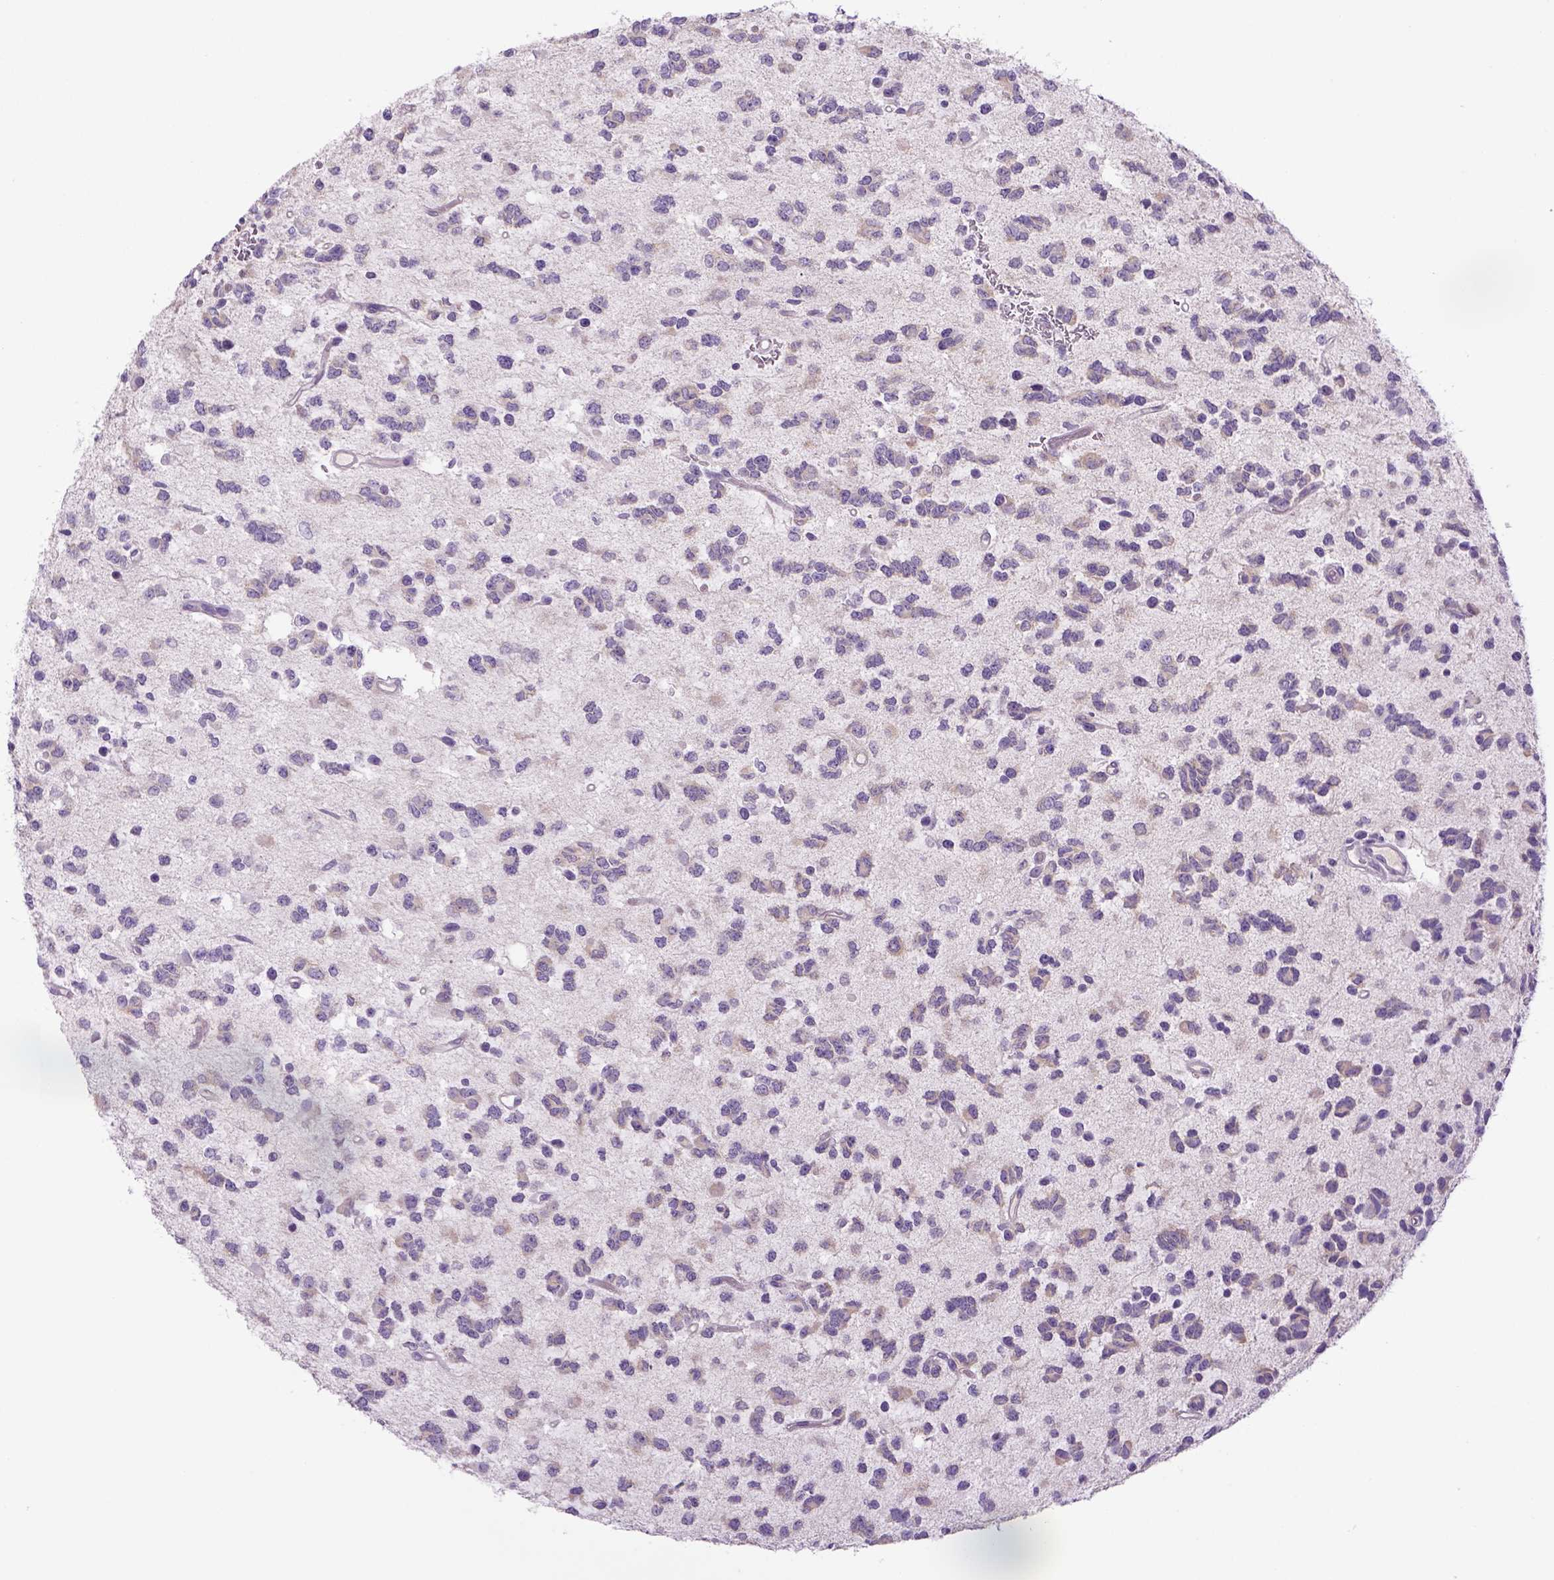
{"staining": {"intensity": "weak", "quantity": "<25%", "location": "cytoplasmic/membranous"}, "tissue": "glioma", "cell_type": "Tumor cells", "image_type": "cancer", "snomed": [{"axis": "morphology", "description": "Glioma, malignant, Low grade"}, {"axis": "topography", "description": "Brain"}], "caption": "The image shows no staining of tumor cells in glioma.", "gene": "DBH", "patient": {"sex": "female", "age": 45}}